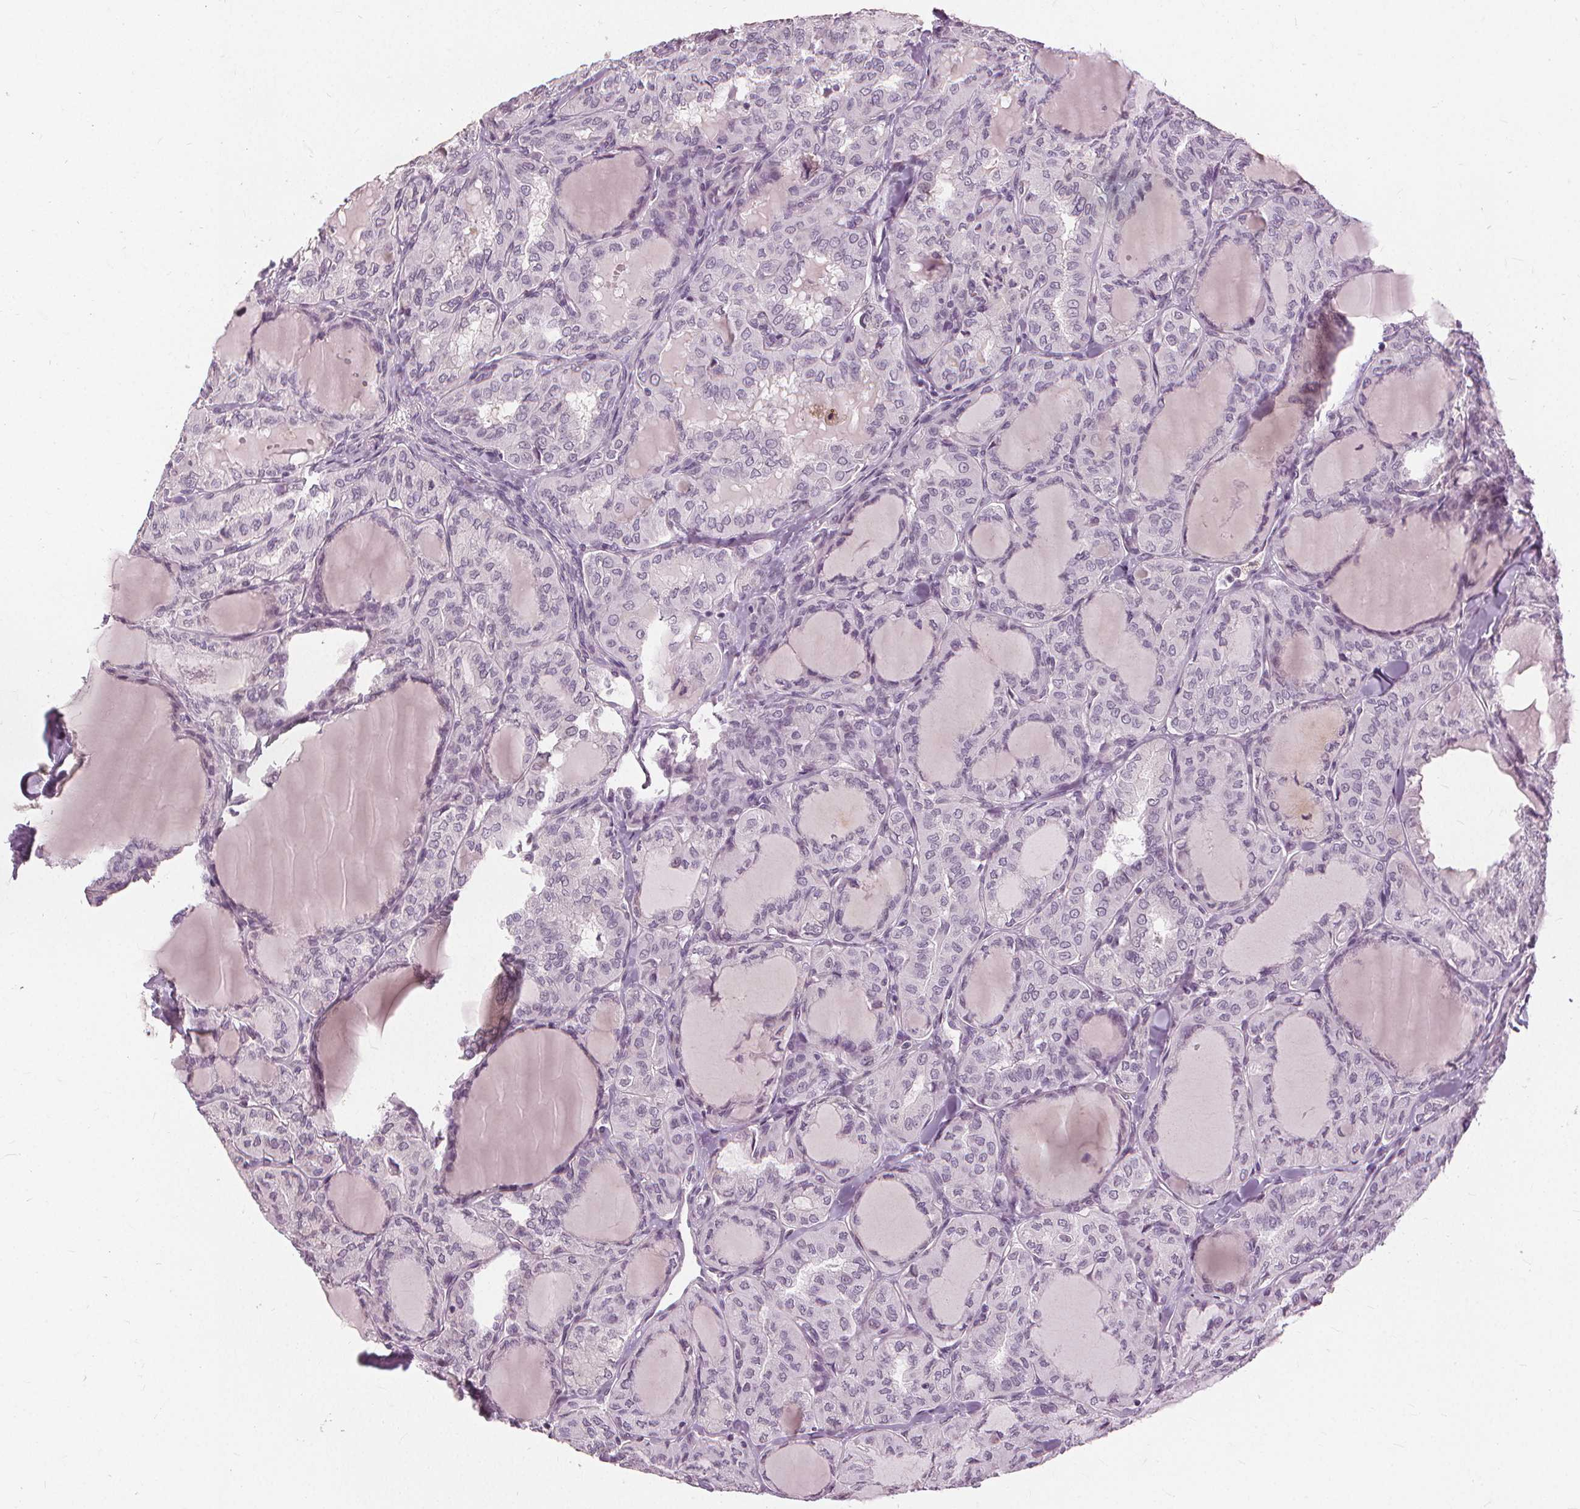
{"staining": {"intensity": "negative", "quantity": "none", "location": "none"}, "tissue": "thyroid cancer", "cell_type": "Tumor cells", "image_type": "cancer", "snomed": [{"axis": "morphology", "description": "Papillary adenocarcinoma, NOS"}, {"axis": "topography", "description": "Thyroid gland"}], "caption": "A micrograph of thyroid cancer (papillary adenocarcinoma) stained for a protein shows no brown staining in tumor cells.", "gene": "SFTPD", "patient": {"sex": "male", "age": 20}}